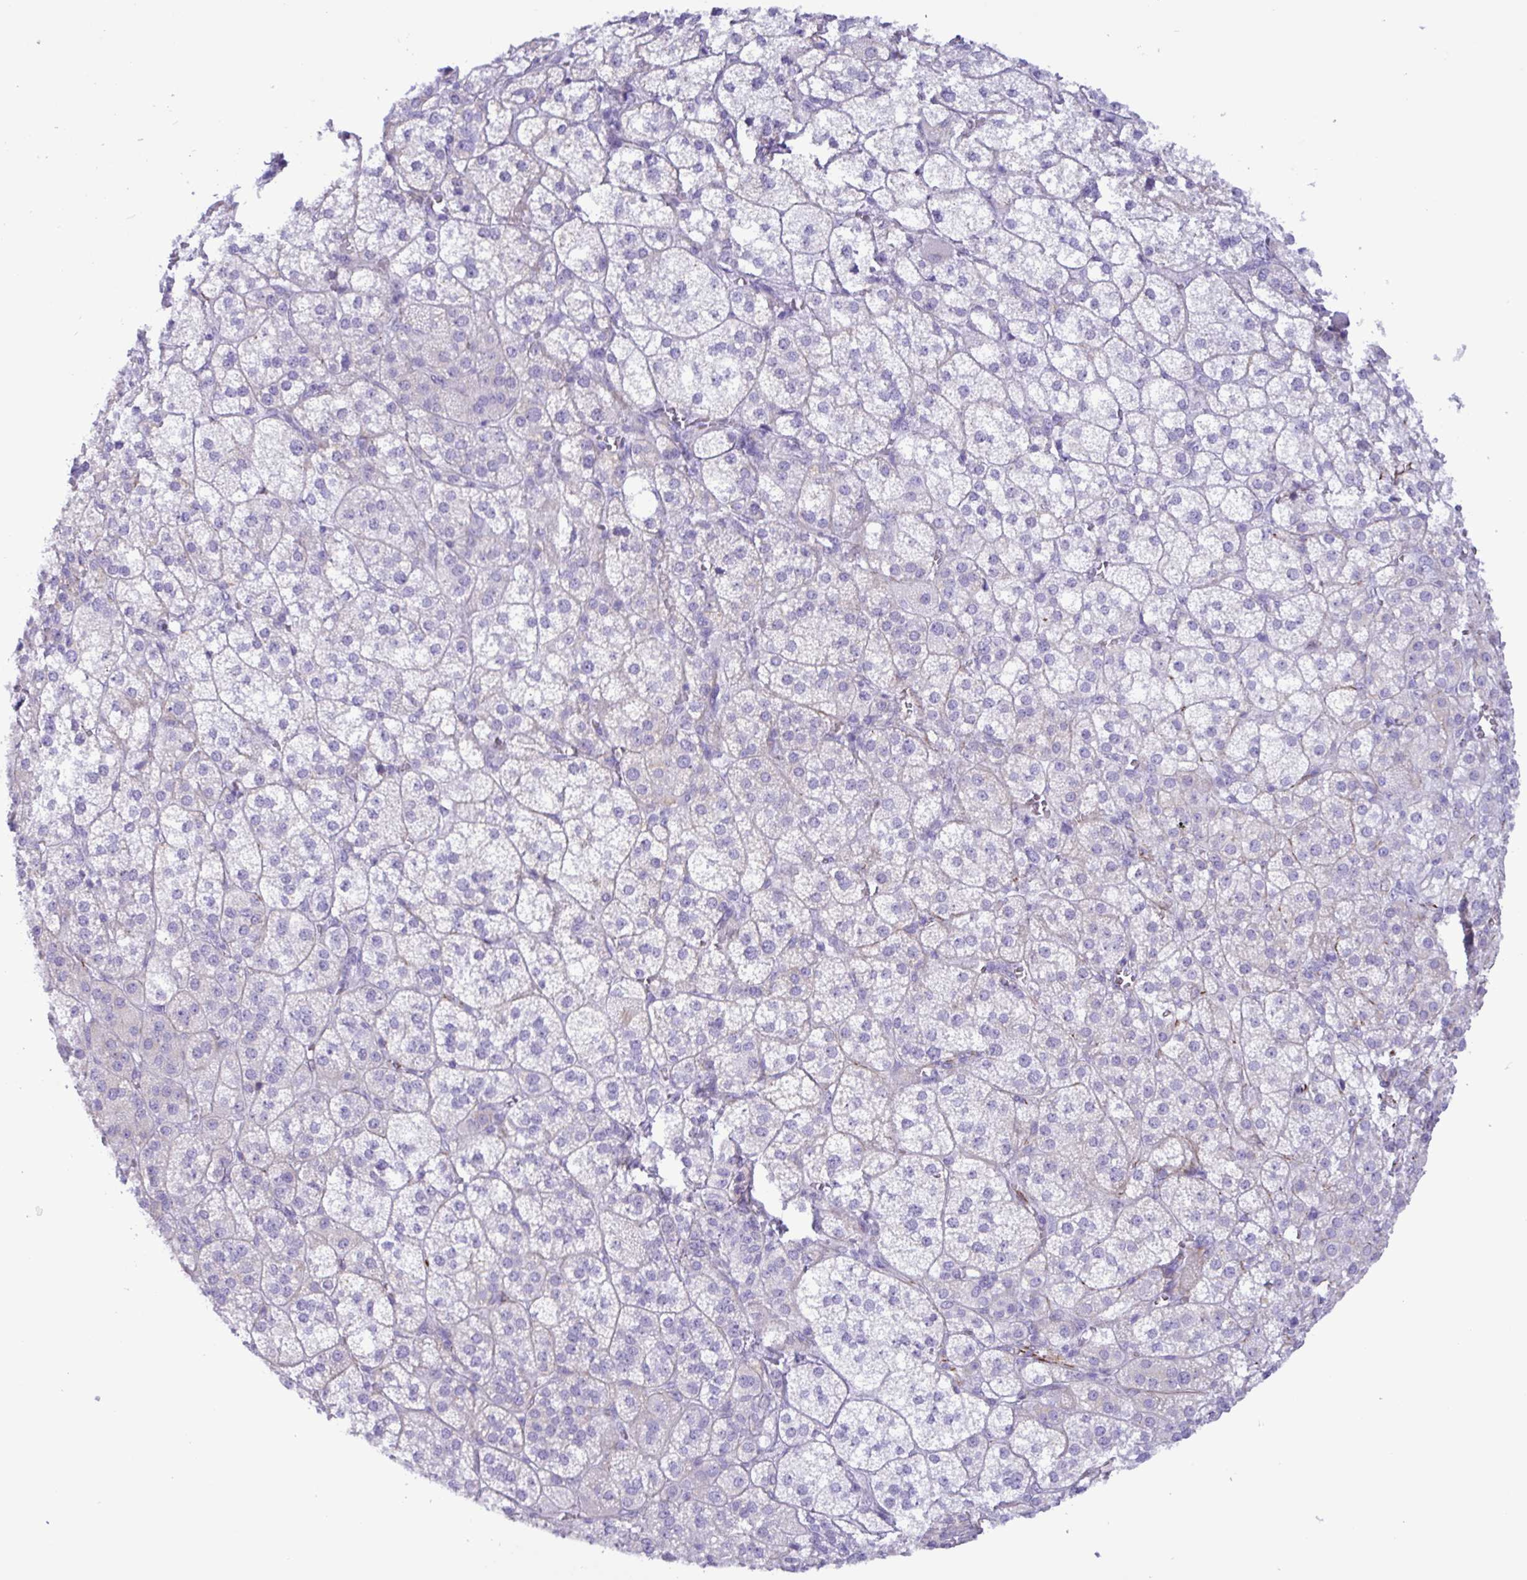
{"staining": {"intensity": "moderate", "quantity": "<25%", "location": "cytoplasmic/membranous"}, "tissue": "adrenal gland", "cell_type": "Glandular cells", "image_type": "normal", "snomed": [{"axis": "morphology", "description": "Normal tissue, NOS"}, {"axis": "topography", "description": "Adrenal gland"}], "caption": "Brown immunohistochemical staining in unremarkable human adrenal gland exhibits moderate cytoplasmic/membranous staining in approximately <25% of glandular cells. The protein is stained brown, and the nuclei are stained in blue (DAB IHC with brightfield microscopy, high magnification).", "gene": "SMAD5", "patient": {"sex": "female", "age": 60}}